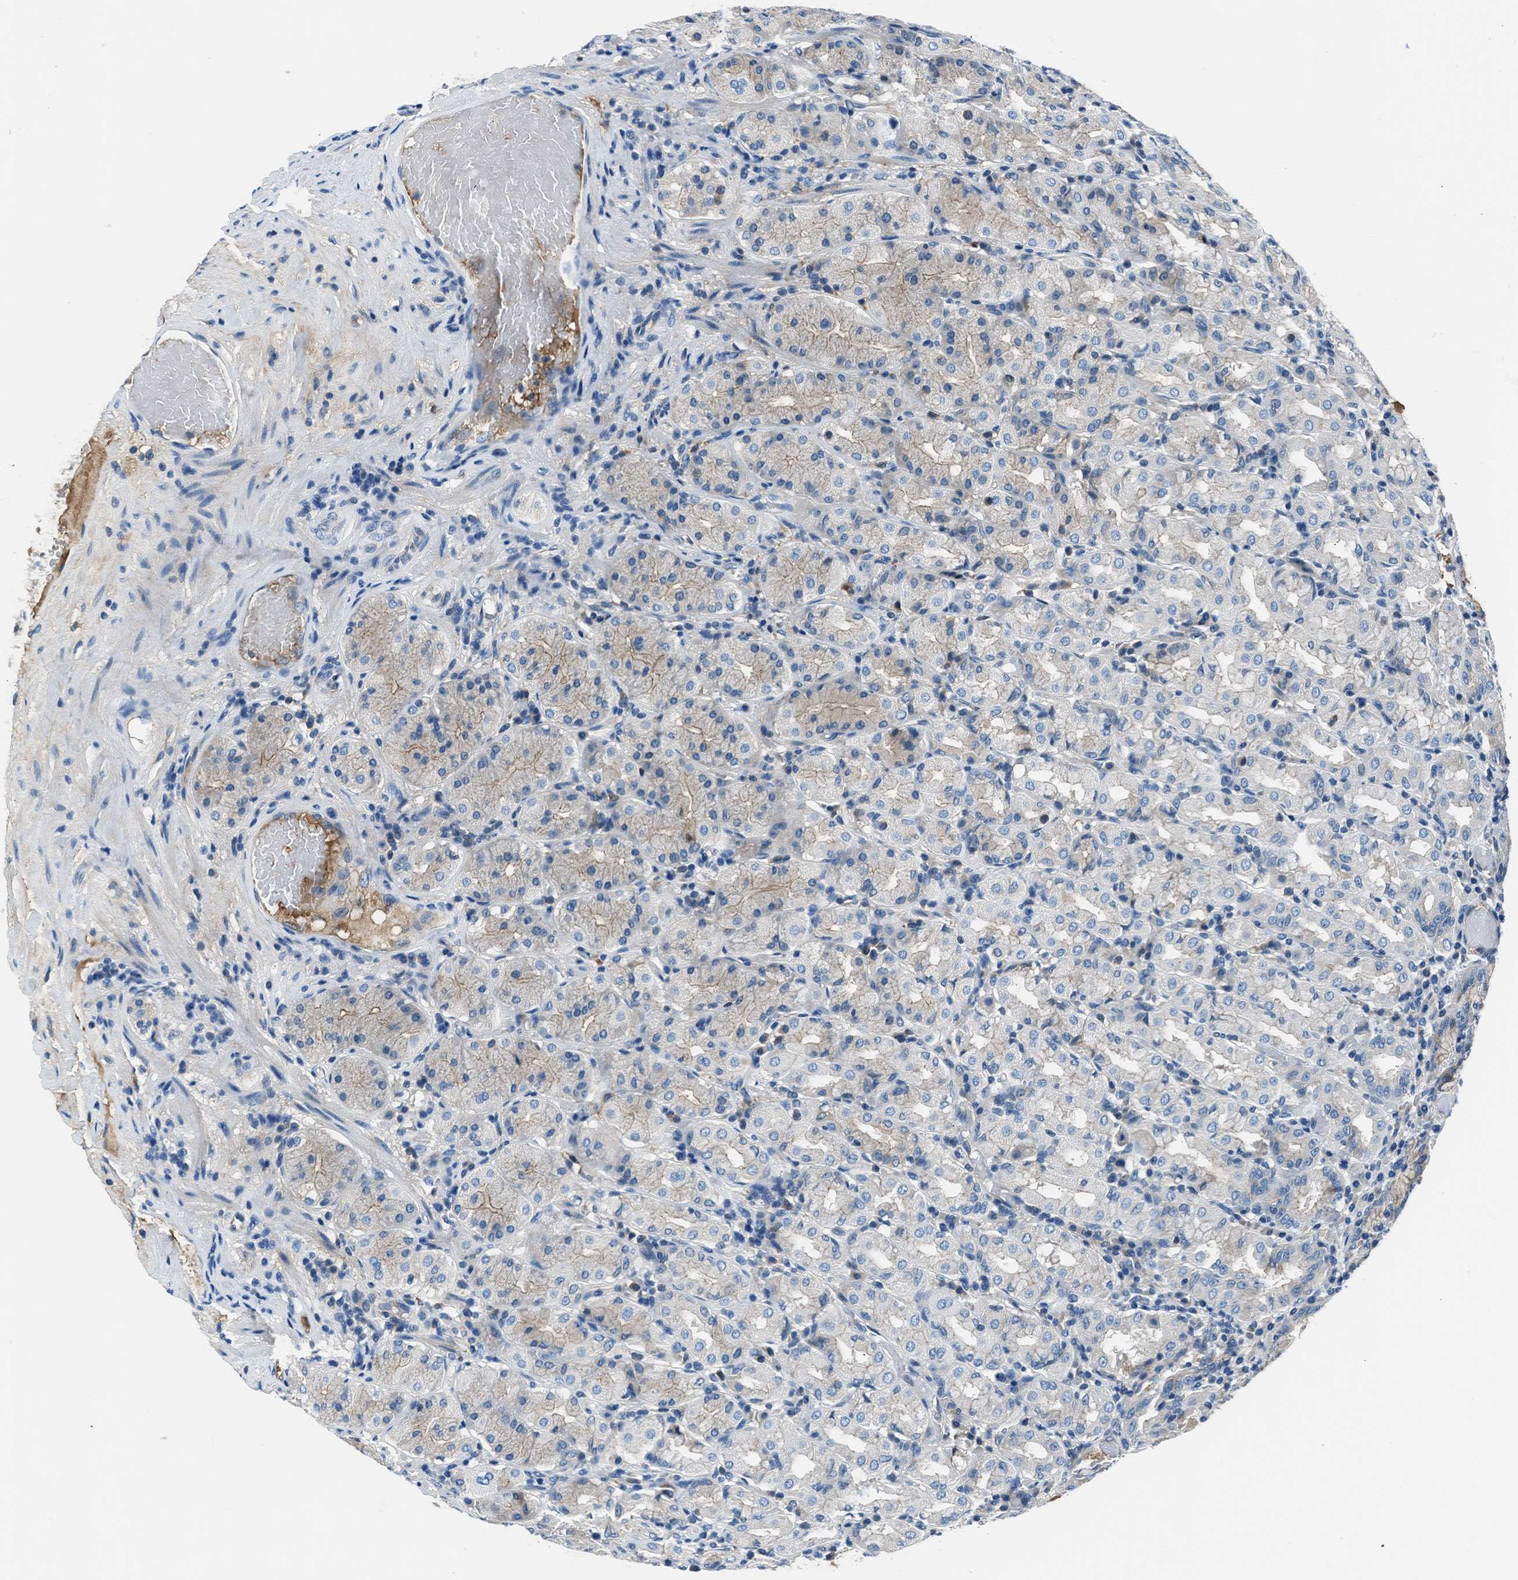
{"staining": {"intensity": "moderate", "quantity": "<25%", "location": "cytoplasmic/membranous"}, "tissue": "stomach", "cell_type": "Glandular cells", "image_type": "normal", "snomed": [{"axis": "morphology", "description": "Normal tissue, NOS"}, {"axis": "topography", "description": "Stomach"}, {"axis": "topography", "description": "Stomach, lower"}], "caption": "DAB immunohistochemical staining of benign stomach shows moderate cytoplasmic/membranous protein expression in approximately <25% of glandular cells. (brown staining indicates protein expression, while blue staining denotes nuclei).", "gene": "SLC38A6", "patient": {"sex": "female", "age": 56}}